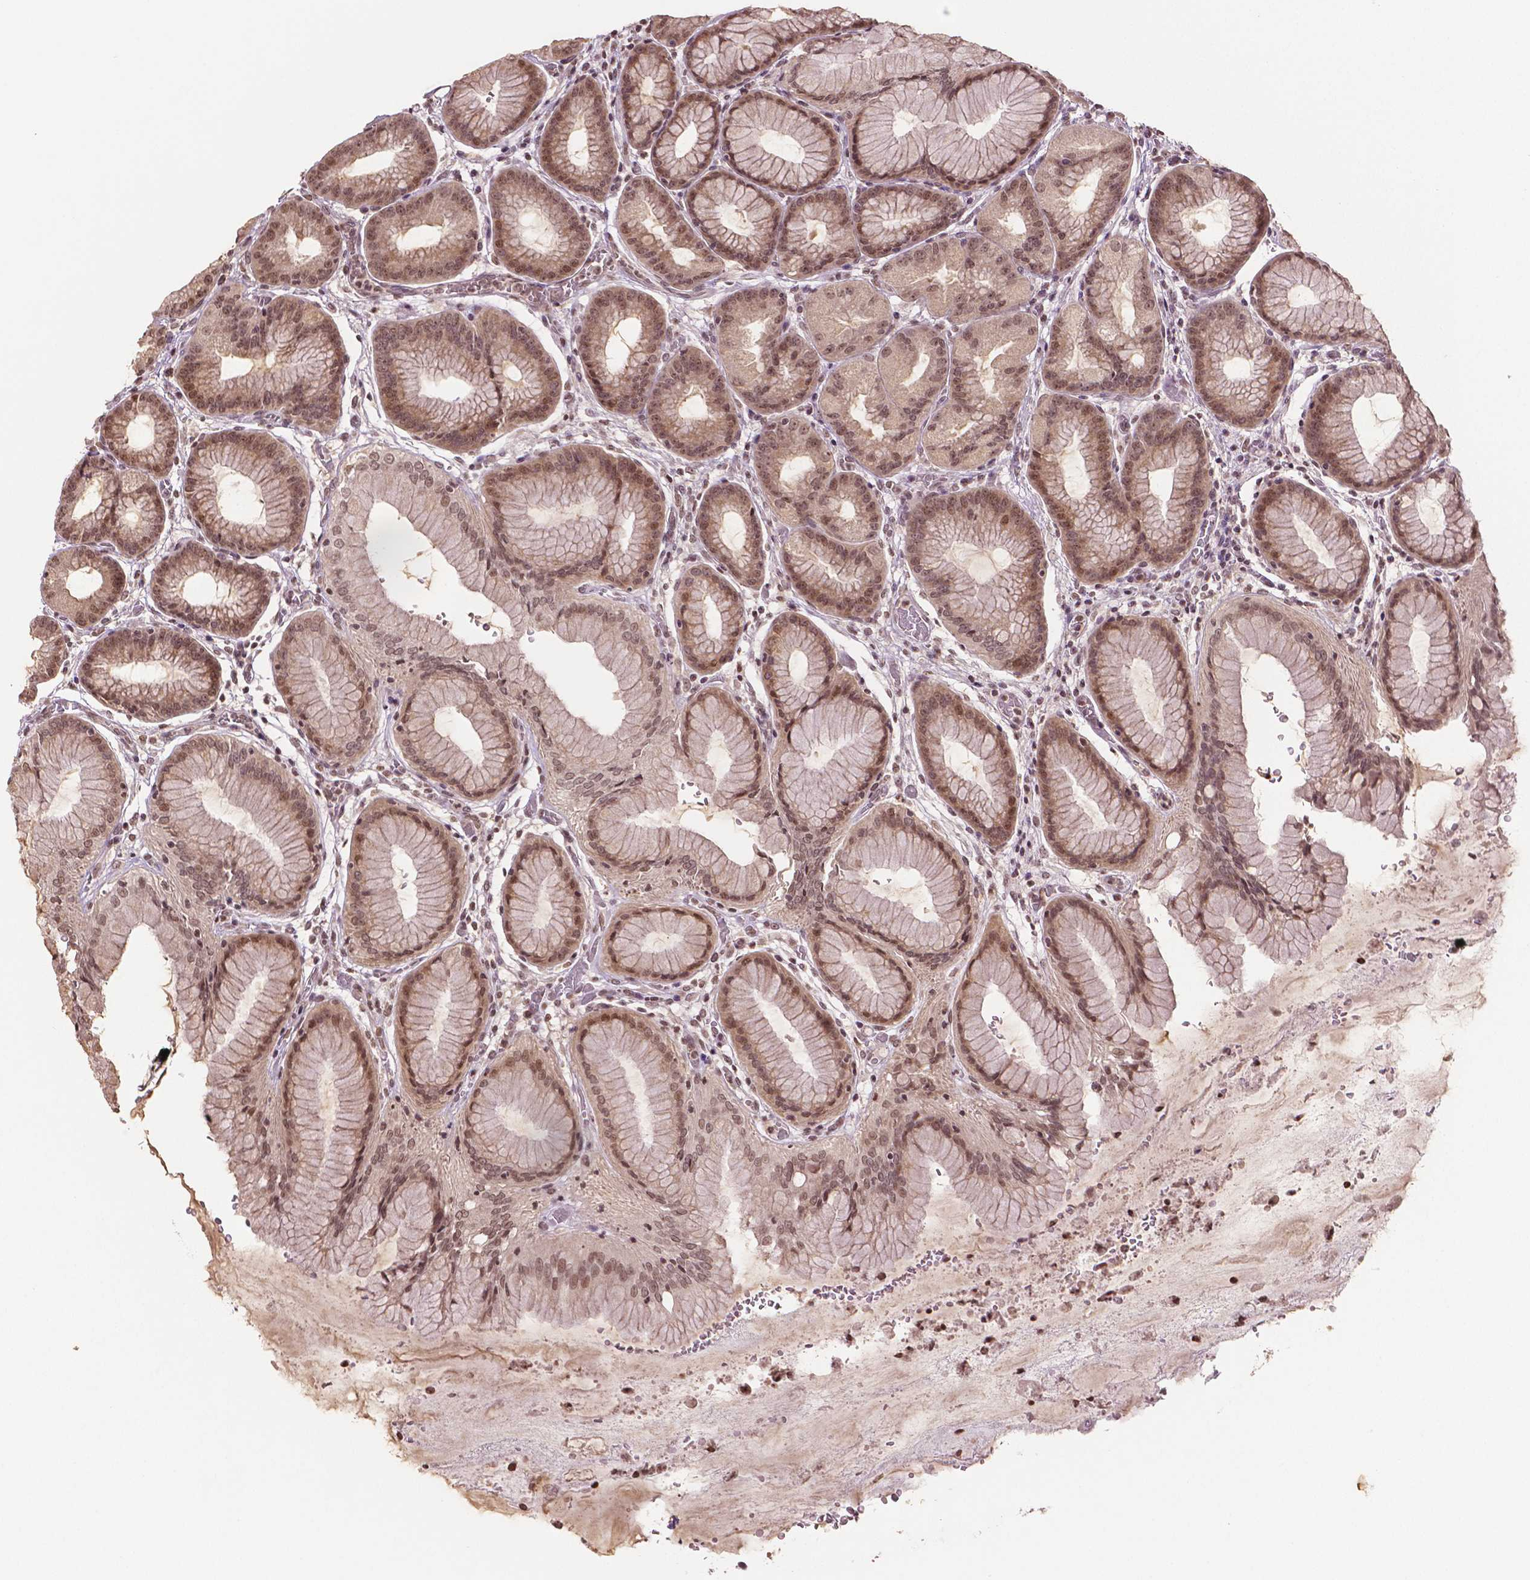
{"staining": {"intensity": "moderate", "quantity": ">75%", "location": "nuclear"}, "tissue": "stomach", "cell_type": "Glandular cells", "image_type": "normal", "snomed": [{"axis": "morphology", "description": "Normal tissue, NOS"}, {"axis": "topography", "description": "Stomach, upper"}, {"axis": "topography", "description": "Stomach"}], "caption": "Stomach stained with IHC demonstrates moderate nuclear expression in approximately >75% of glandular cells.", "gene": "DEK", "patient": {"sex": "male", "age": 48}}